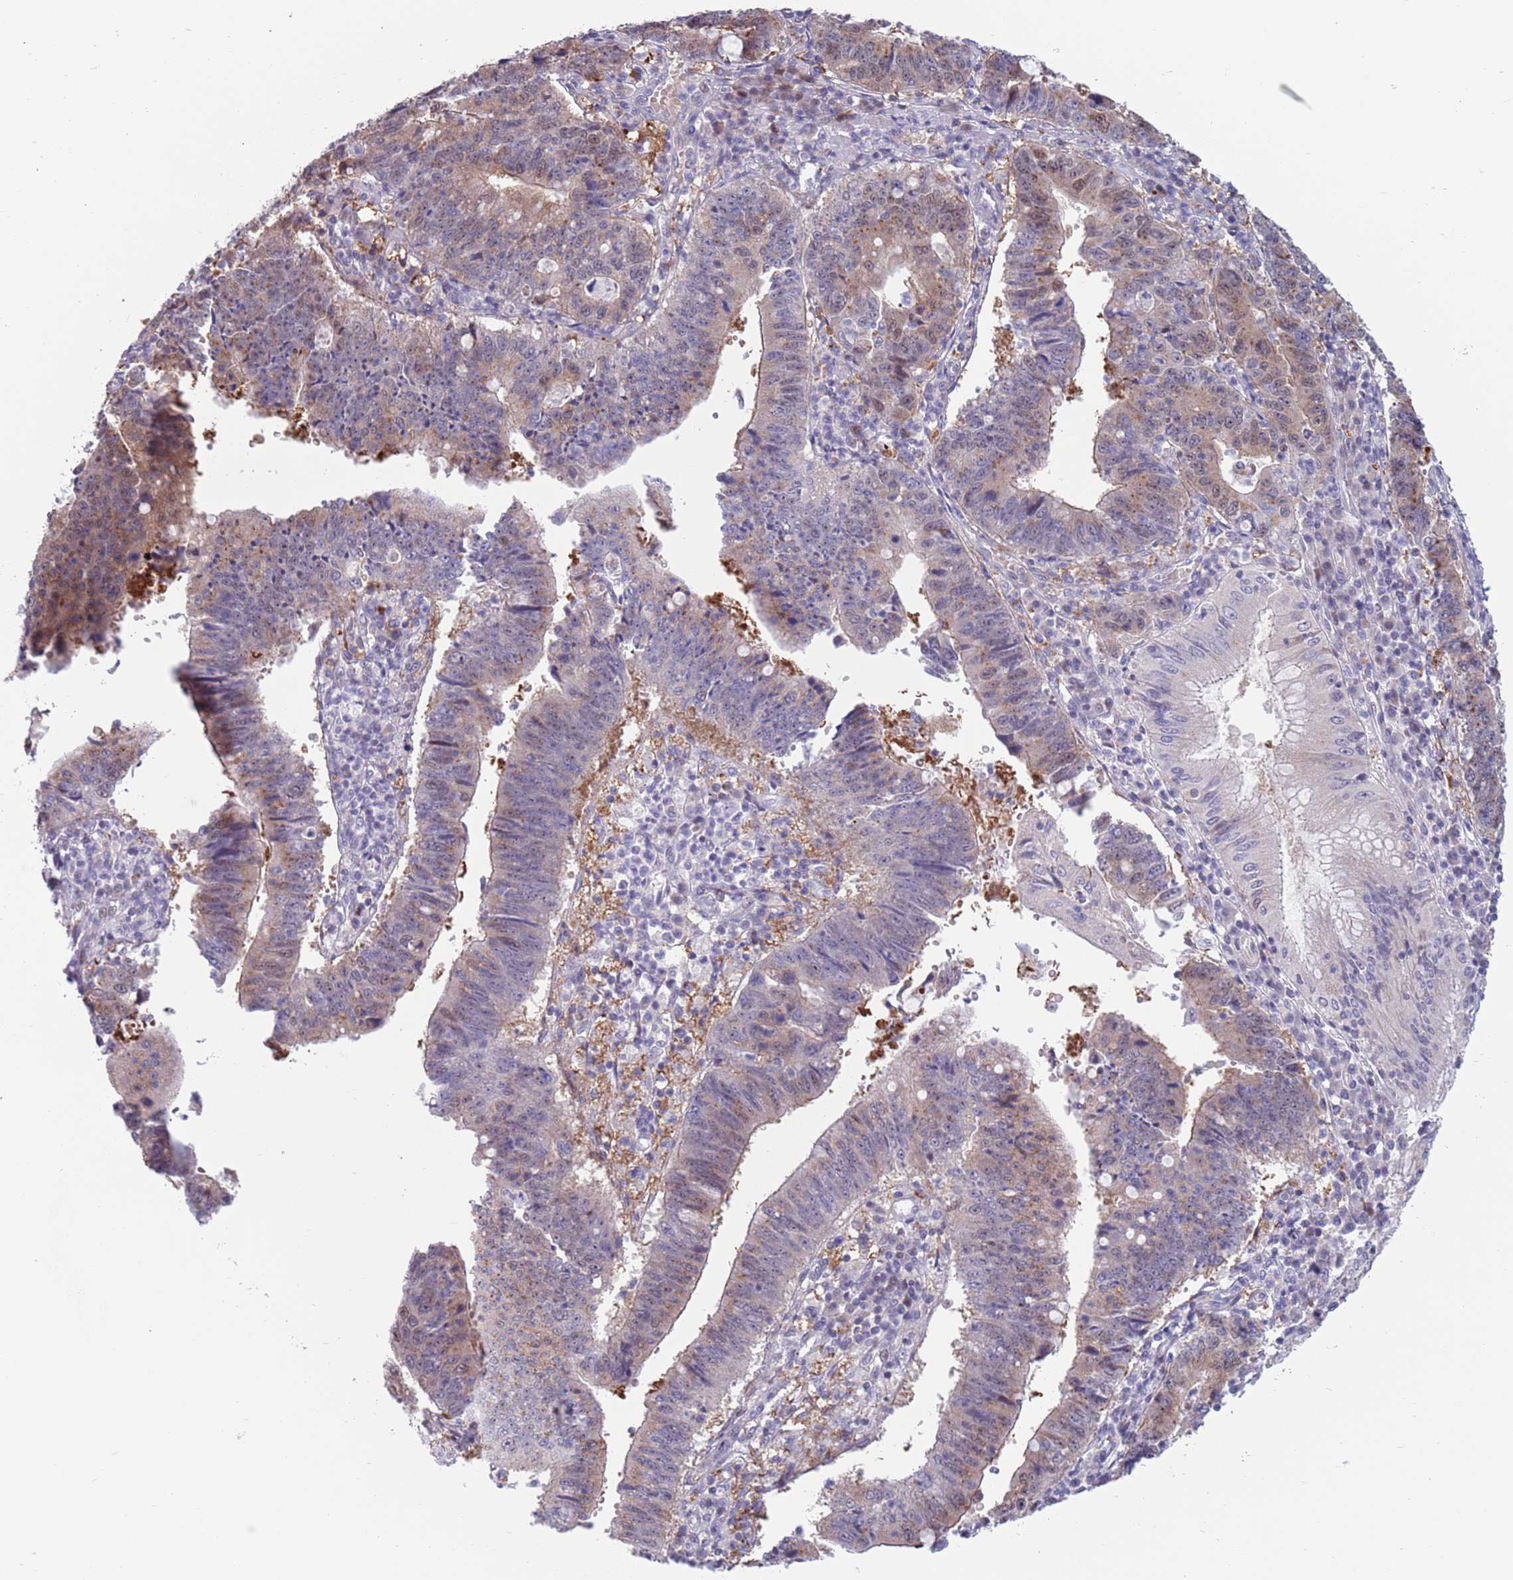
{"staining": {"intensity": "moderate", "quantity": "<25%", "location": "cytoplasmic/membranous,nuclear"}, "tissue": "stomach cancer", "cell_type": "Tumor cells", "image_type": "cancer", "snomed": [{"axis": "morphology", "description": "Adenocarcinoma, NOS"}, {"axis": "topography", "description": "Stomach"}], "caption": "Stomach adenocarcinoma stained with IHC displays moderate cytoplasmic/membranous and nuclear positivity in approximately <25% of tumor cells. (IHC, brightfield microscopy, high magnification).", "gene": "CLNS1A", "patient": {"sex": "male", "age": 59}}